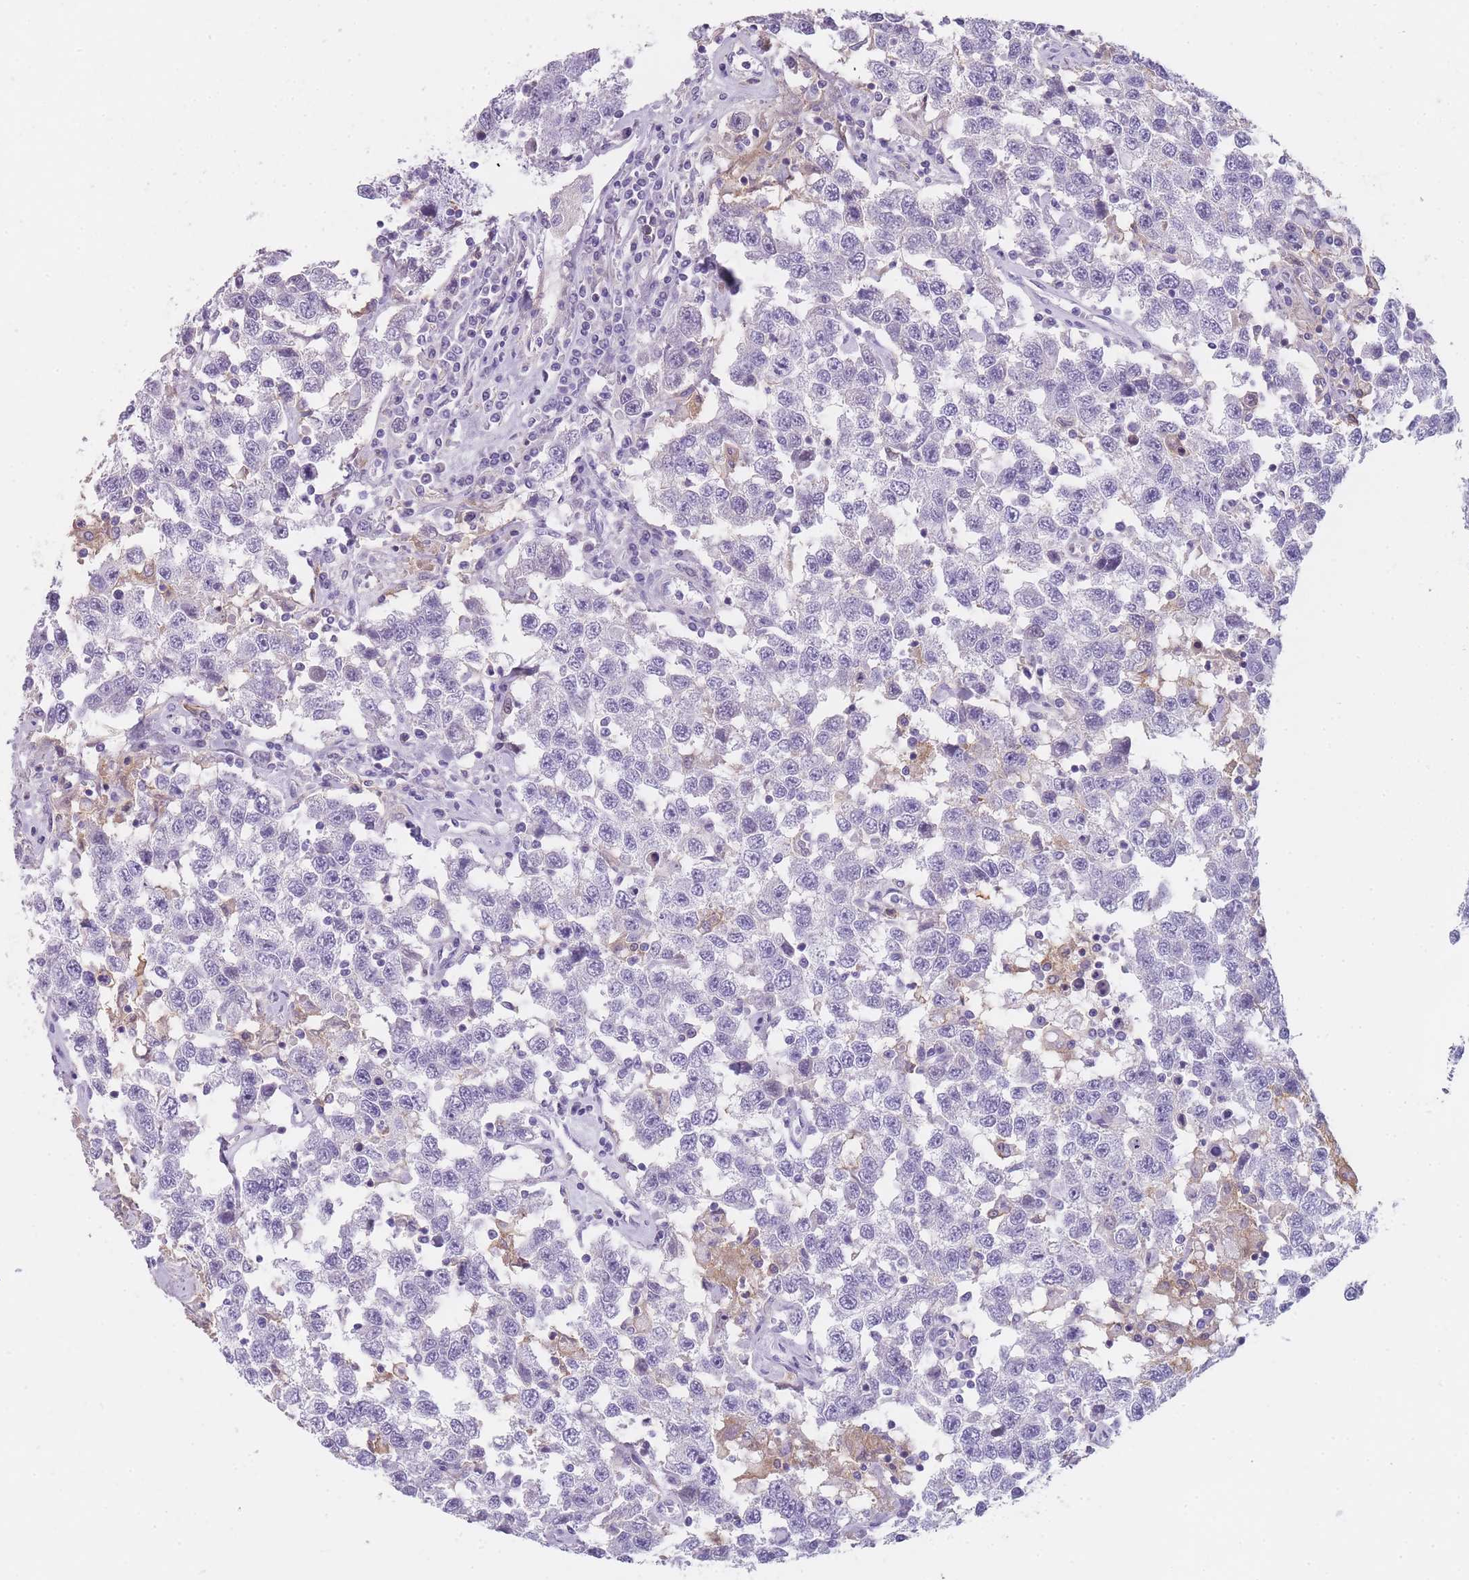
{"staining": {"intensity": "negative", "quantity": "none", "location": "none"}, "tissue": "testis cancer", "cell_type": "Tumor cells", "image_type": "cancer", "snomed": [{"axis": "morphology", "description": "Seminoma, NOS"}, {"axis": "topography", "description": "Testis"}], "caption": "Testis seminoma was stained to show a protein in brown. There is no significant staining in tumor cells. The staining was performed using DAB to visualize the protein expression in brown, while the nuclei were stained in blue with hematoxylin (Magnification: 20x).", "gene": "CR1L", "patient": {"sex": "male", "age": 41}}